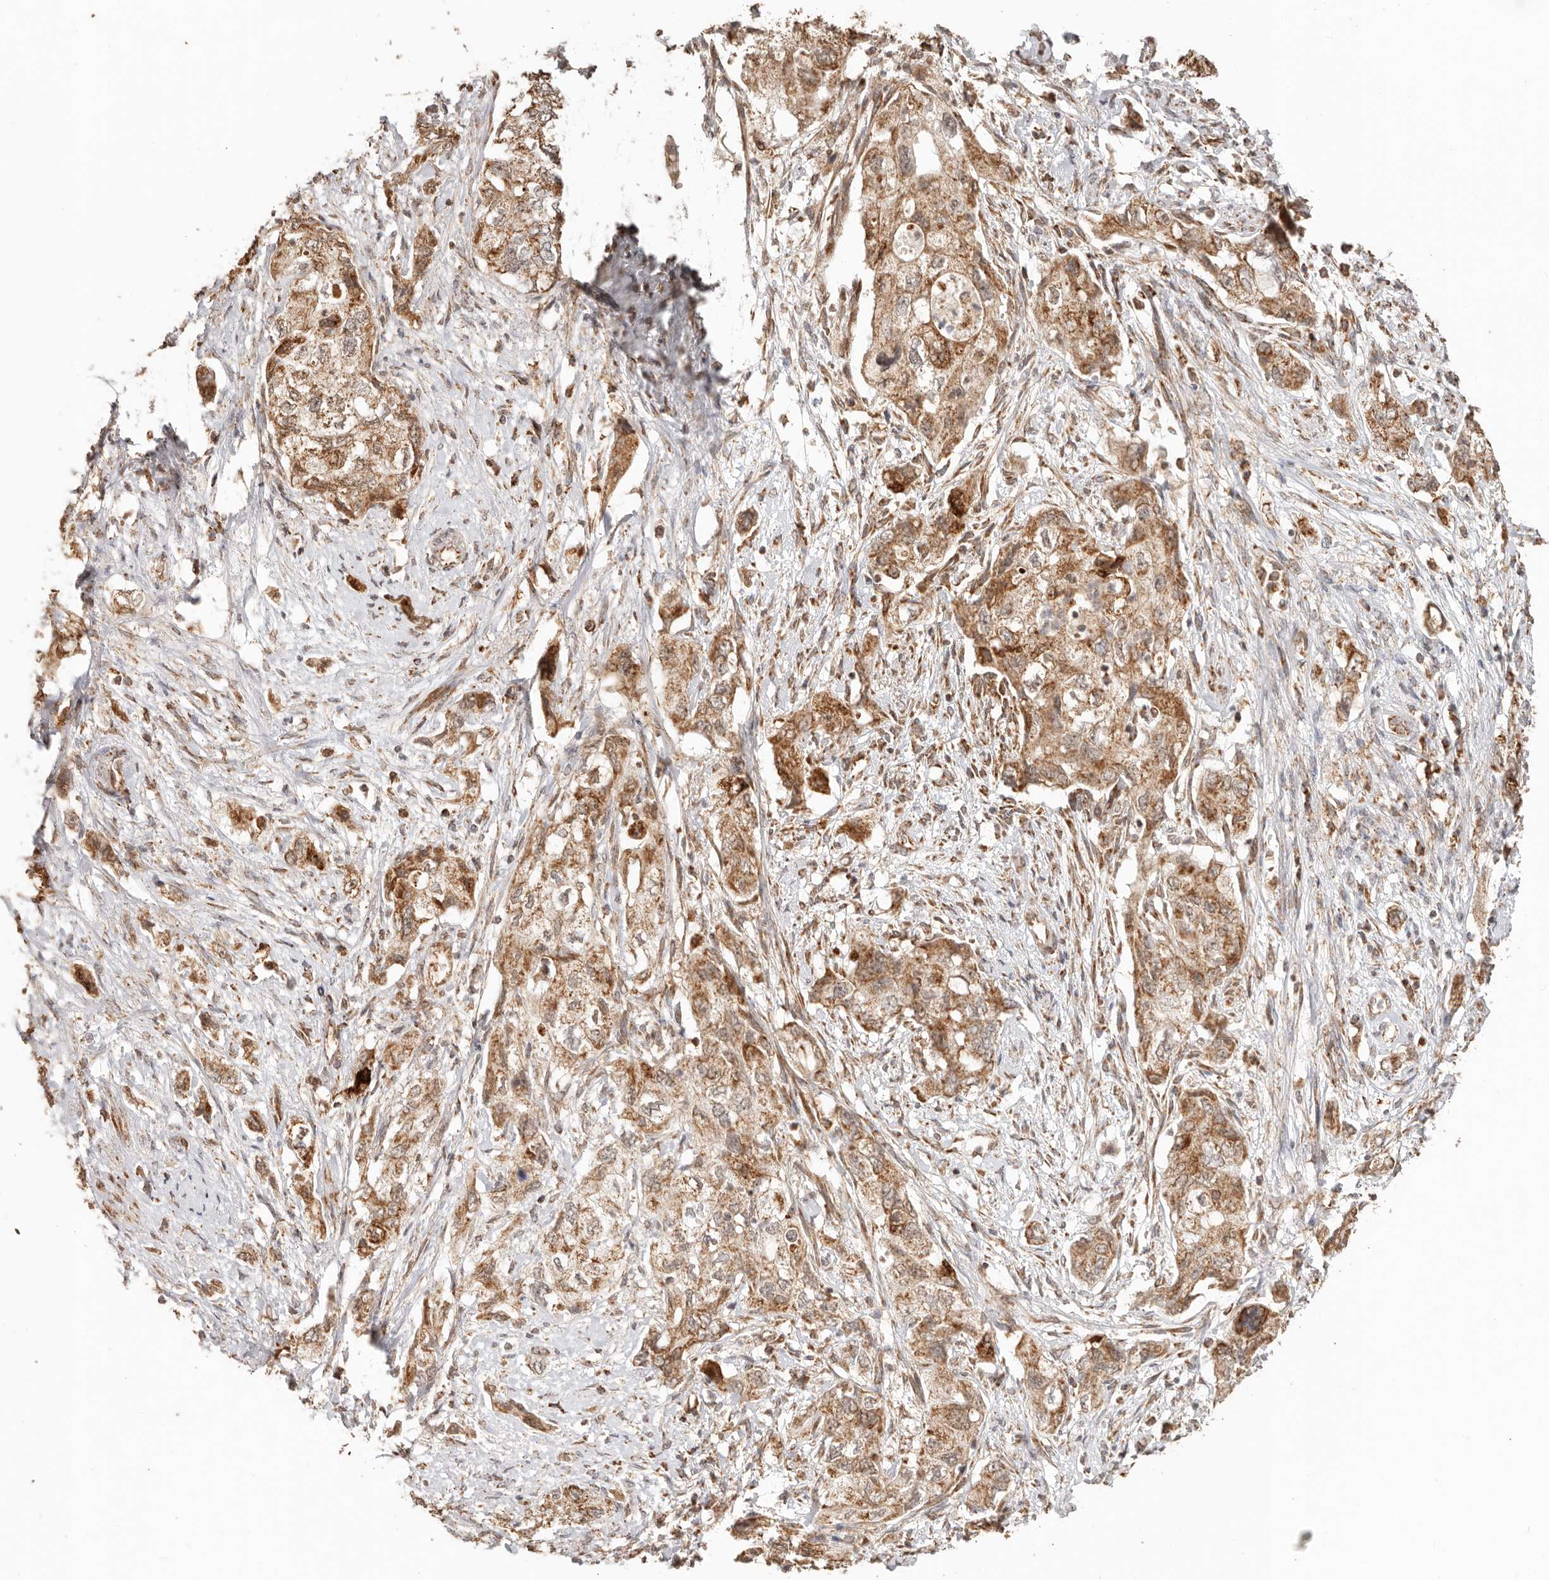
{"staining": {"intensity": "moderate", "quantity": ">75%", "location": "cytoplasmic/membranous"}, "tissue": "pancreatic cancer", "cell_type": "Tumor cells", "image_type": "cancer", "snomed": [{"axis": "morphology", "description": "Adenocarcinoma, NOS"}, {"axis": "topography", "description": "Pancreas"}], "caption": "This image exhibits immunohistochemistry (IHC) staining of human pancreatic adenocarcinoma, with medium moderate cytoplasmic/membranous expression in approximately >75% of tumor cells.", "gene": "NDUFB11", "patient": {"sex": "female", "age": 73}}